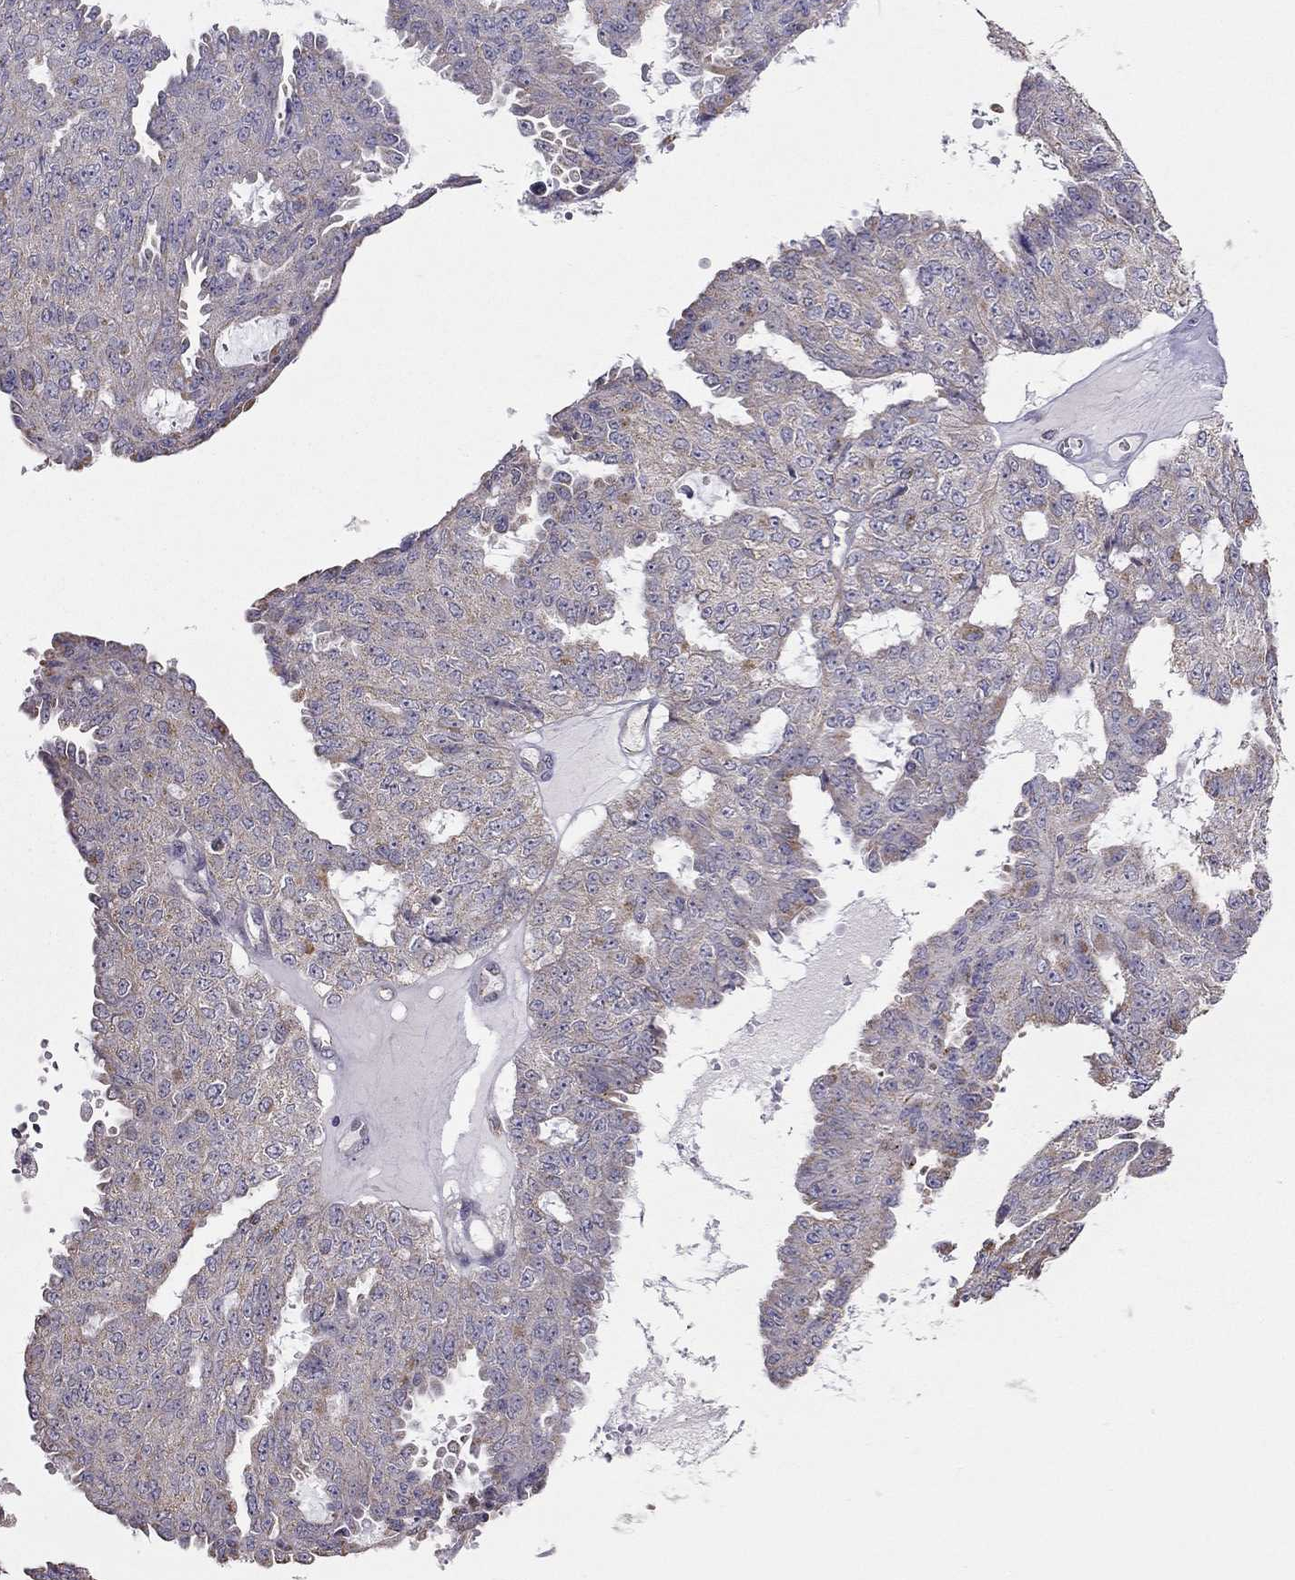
{"staining": {"intensity": "weak", "quantity": "25%-75%", "location": "cytoplasmic/membranous"}, "tissue": "ovarian cancer", "cell_type": "Tumor cells", "image_type": "cancer", "snomed": [{"axis": "morphology", "description": "Cystadenocarcinoma, serous, NOS"}, {"axis": "topography", "description": "Ovary"}], "caption": "Human serous cystadenocarcinoma (ovarian) stained for a protein (brown) reveals weak cytoplasmic/membranous positive positivity in approximately 25%-75% of tumor cells.", "gene": "LRIT3", "patient": {"sex": "female", "age": 71}}